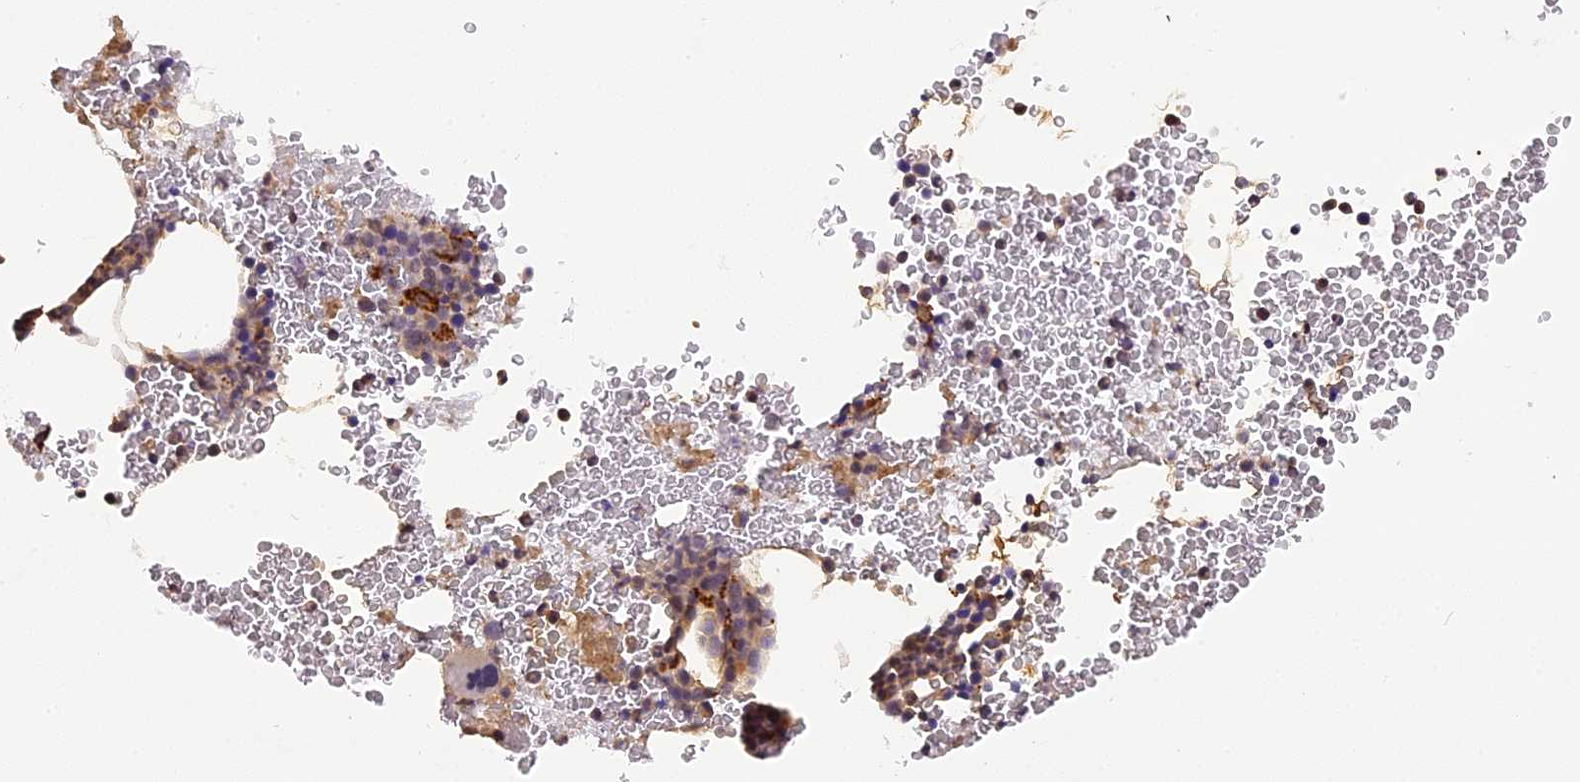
{"staining": {"intensity": "moderate", "quantity": "<25%", "location": "cytoplasmic/membranous"}, "tissue": "bone marrow", "cell_type": "Hematopoietic cells", "image_type": "normal", "snomed": [{"axis": "morphology", "description": "Normal tissue, NOS"}, {"axis": "morphology", "description": "Inflammation, NOS"}, {"axis": "topography", "description": "Bone marrow"}], "caption": "Bone marrow stained for a protein (brown) exhibits moderate cytoplasmic/membranous positive positivity in about <25% of hematopoietic cells.", "gene": "FNIP2", "patient": {"sex": "female", "age": 78}}